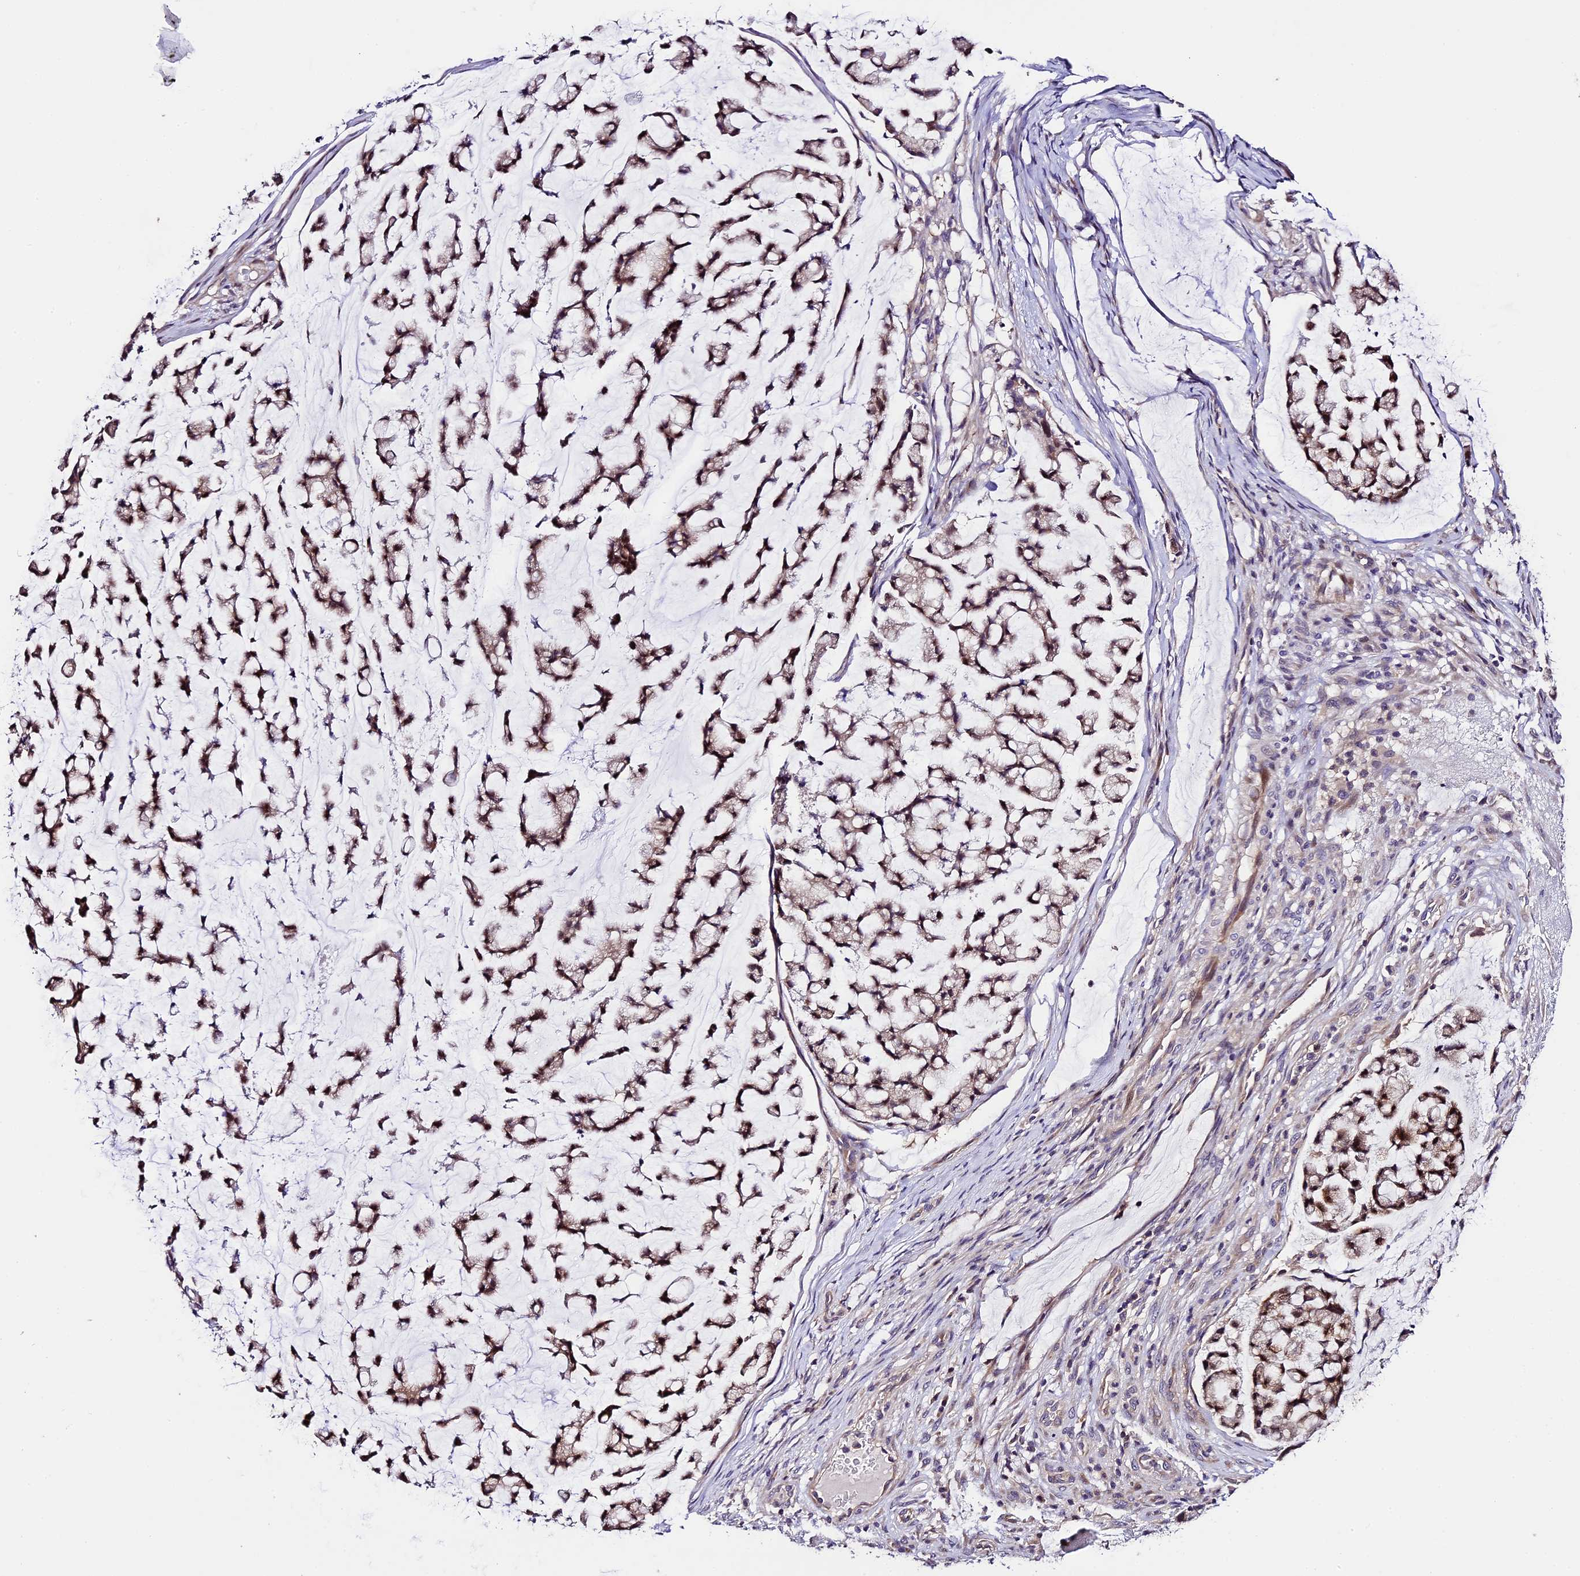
{"staining": {"intensity": "moderate", "quantity": ">75%", "location": "cytoplasmic/membranous"}, "tissue": "stomach cancer", "cell_type": "Tumor cells", "image_type": "cancer", "snomed": [{"axis": "morphology", "description": "Adenocarcinoma, NOS"}, {"axis": "topography", "description": "Stomach, lower"}], "caption": "Stomach cancer (adenocarcinoma) stained with IHC displays moderate cytoplasmic/membranous positivity in about >75% of tumor cells.", "gene": "DGKH", "patient": {"sex": "male", "age": 67}}